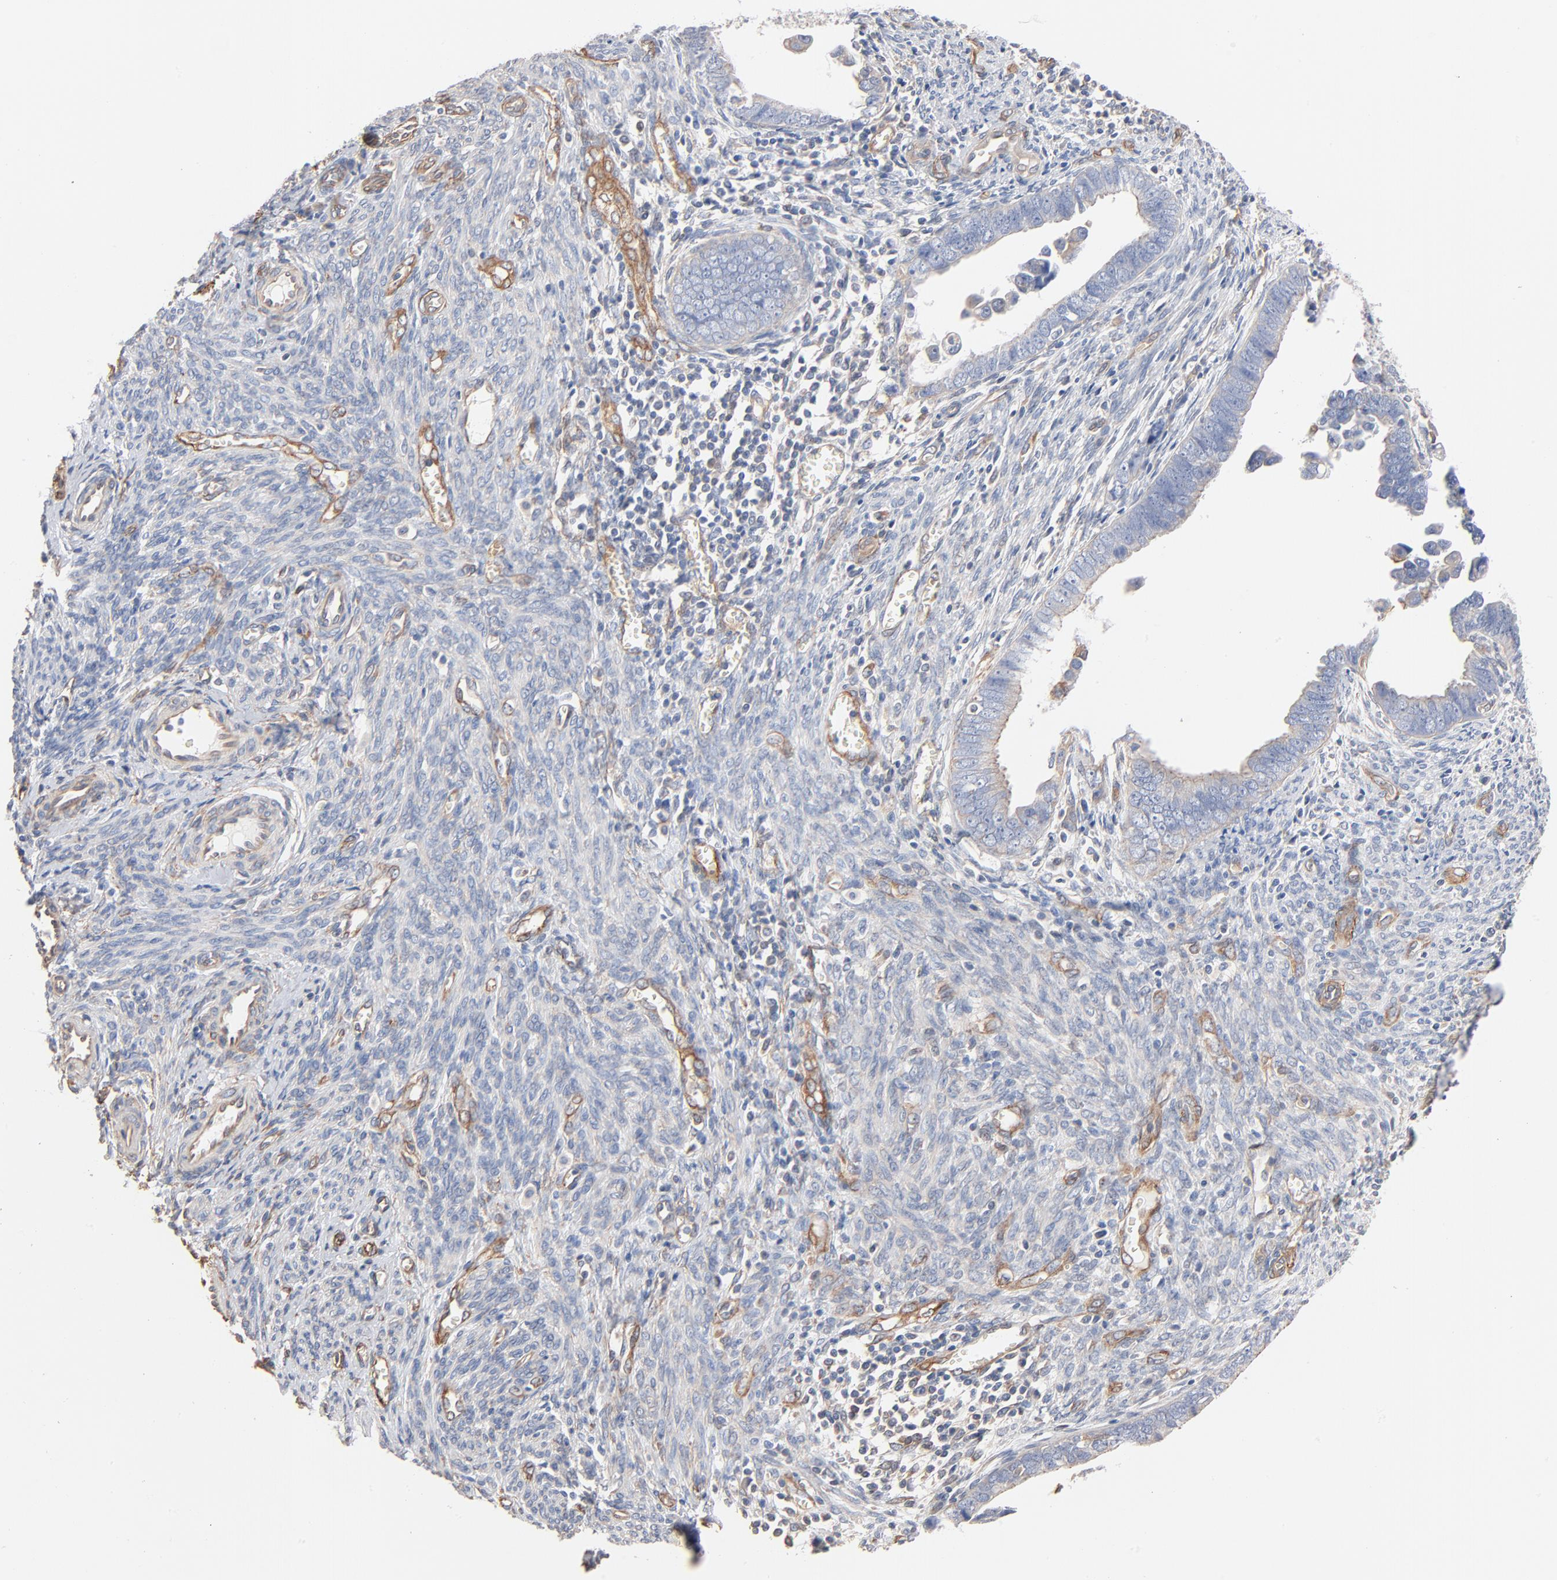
{"staining": {"intensity": "negative", "quantity": "none", "location": "none"}, "tissue": "endometrial cancer", "cell_type": "Tumor cells", "image_type": "cancer", "snomed": [{"axis": "morphology", "description": "Adenocarcinoma, NOS"}, {"axis": "topography", "description": "Endometrium"}], "caption": "This histopathology image is of endometrial adenocarcinoma stained with immunohistochemistry to label a protein in brown with the nuclei are counter-stained blue. There is no staining in tumor cells.", "gene": "ABCD4", "patient": {"sex": "female", "age": 75}}